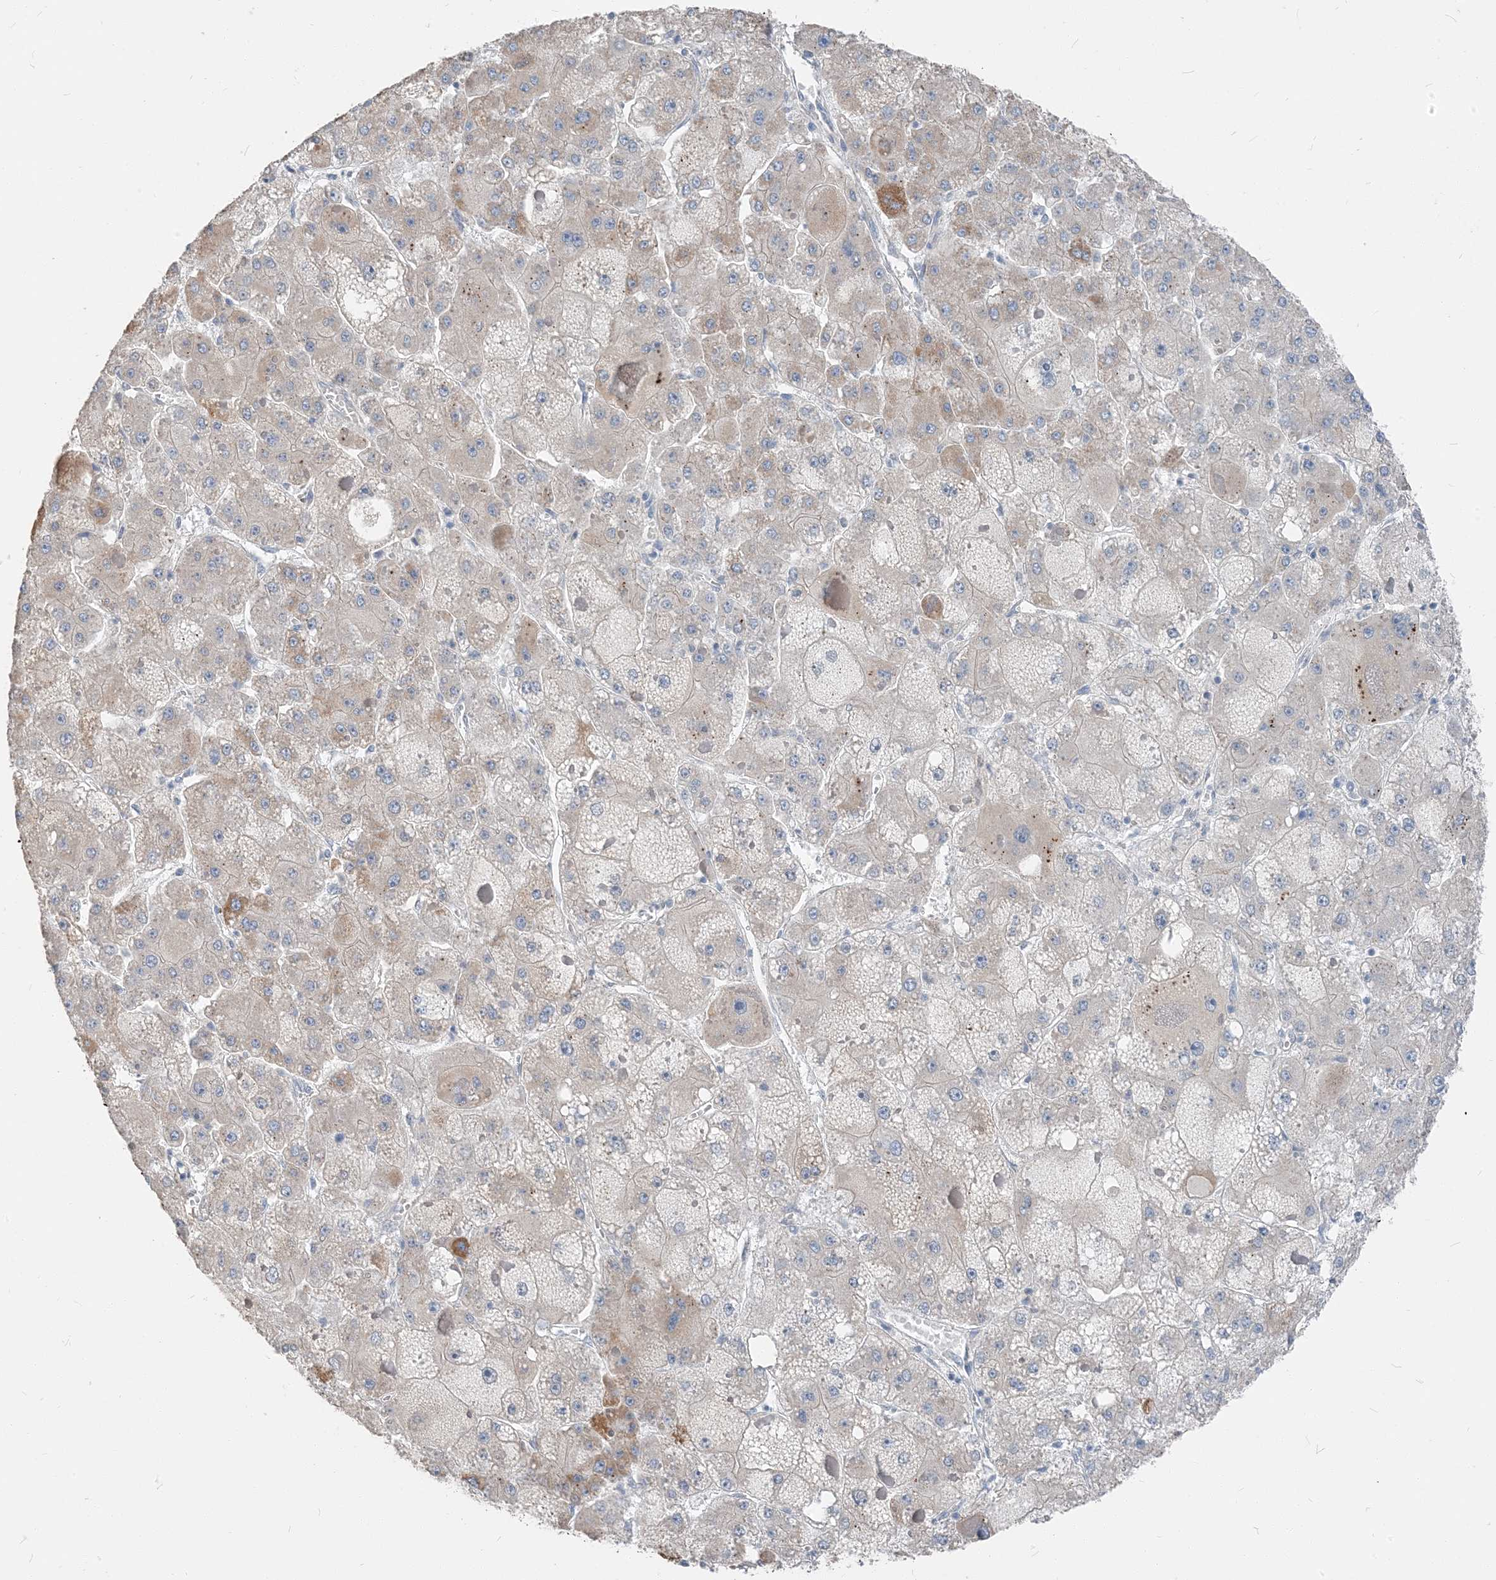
{"staining": {"intensity": "moderate", "quantity": "<25%", "location": "cytoplasmic/membranous"}, "tissue": "liver cancer", "cell_type": "Tumor cells", "image_type": "cancer", "snomed": [{"axis": "morphology", "description": "Carcinoma, Hepatocellular, NOS"}, {"axis": "topography", "description": "Liver"}], "caption": "Protein expression by immunohistochemistry displays moderate cytoplasmic/membranous staining in approximately <25% of tumor cells in liver cancer.", "gene": "NCOA7", "patient": {"sex": "female", "age": 73}}